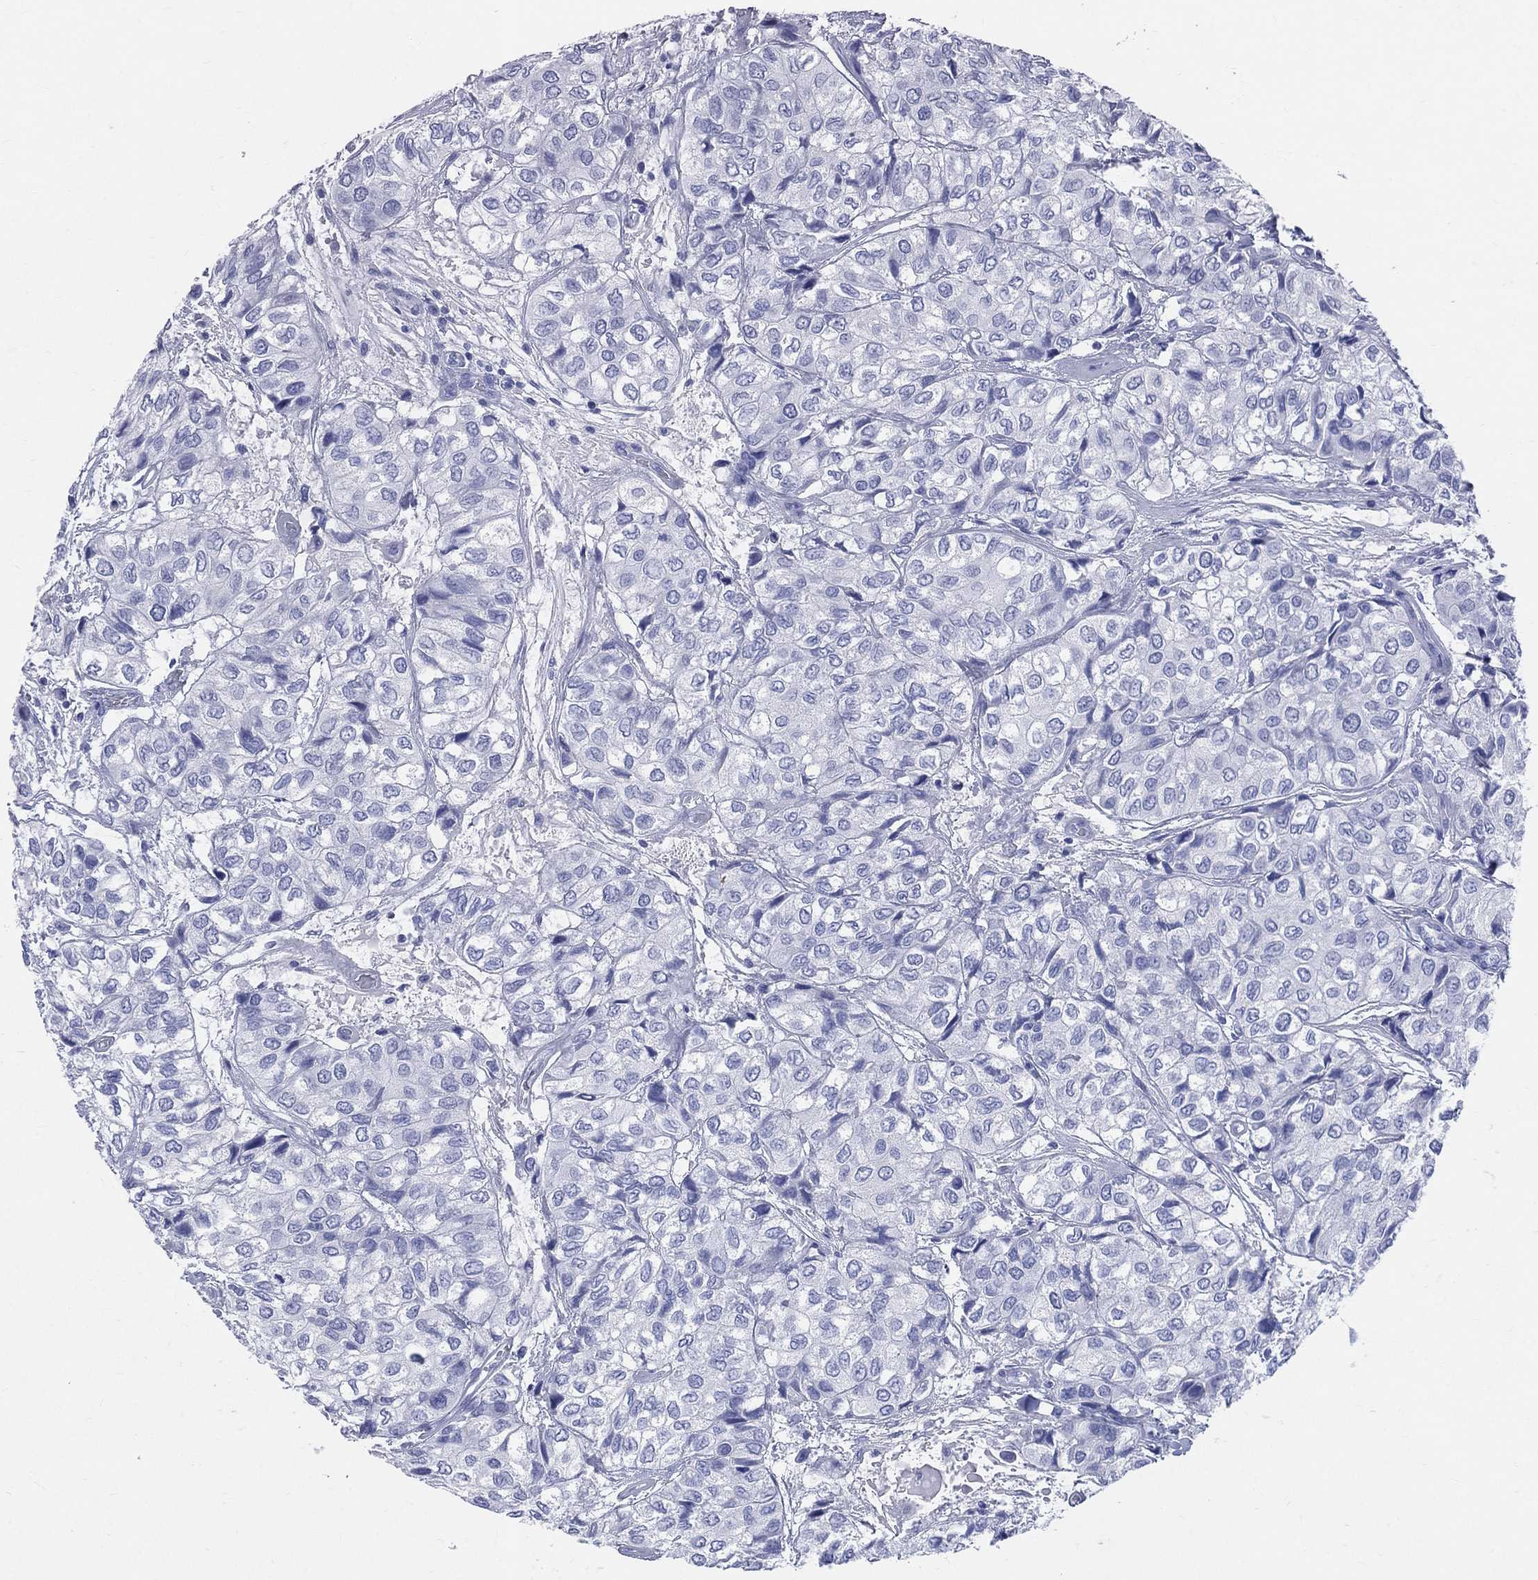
{"staining": {"intensity": "negative", "quantity": "none", "location": "none"}, "tissue": "urothelial cancer", "cell_type": "Tumor cells", "image_type": "cancer", "snomed": [{"axis": "morphology", "description": "Urothelial carcinoma, High grade"}, {"axis": "topography", "description": "Urinary bladder"}], "caption": "This micrograph is of urothelial carcinoma (high-grade) stained with immunohistochemistry (IHC) to label a protein in brown with the nuclei are counter-stained blue. There is no expression in tumor cells. Nuclei are stained in blue.", "gene": "SYP", "patient": {"sex": "male", "age": 73}}